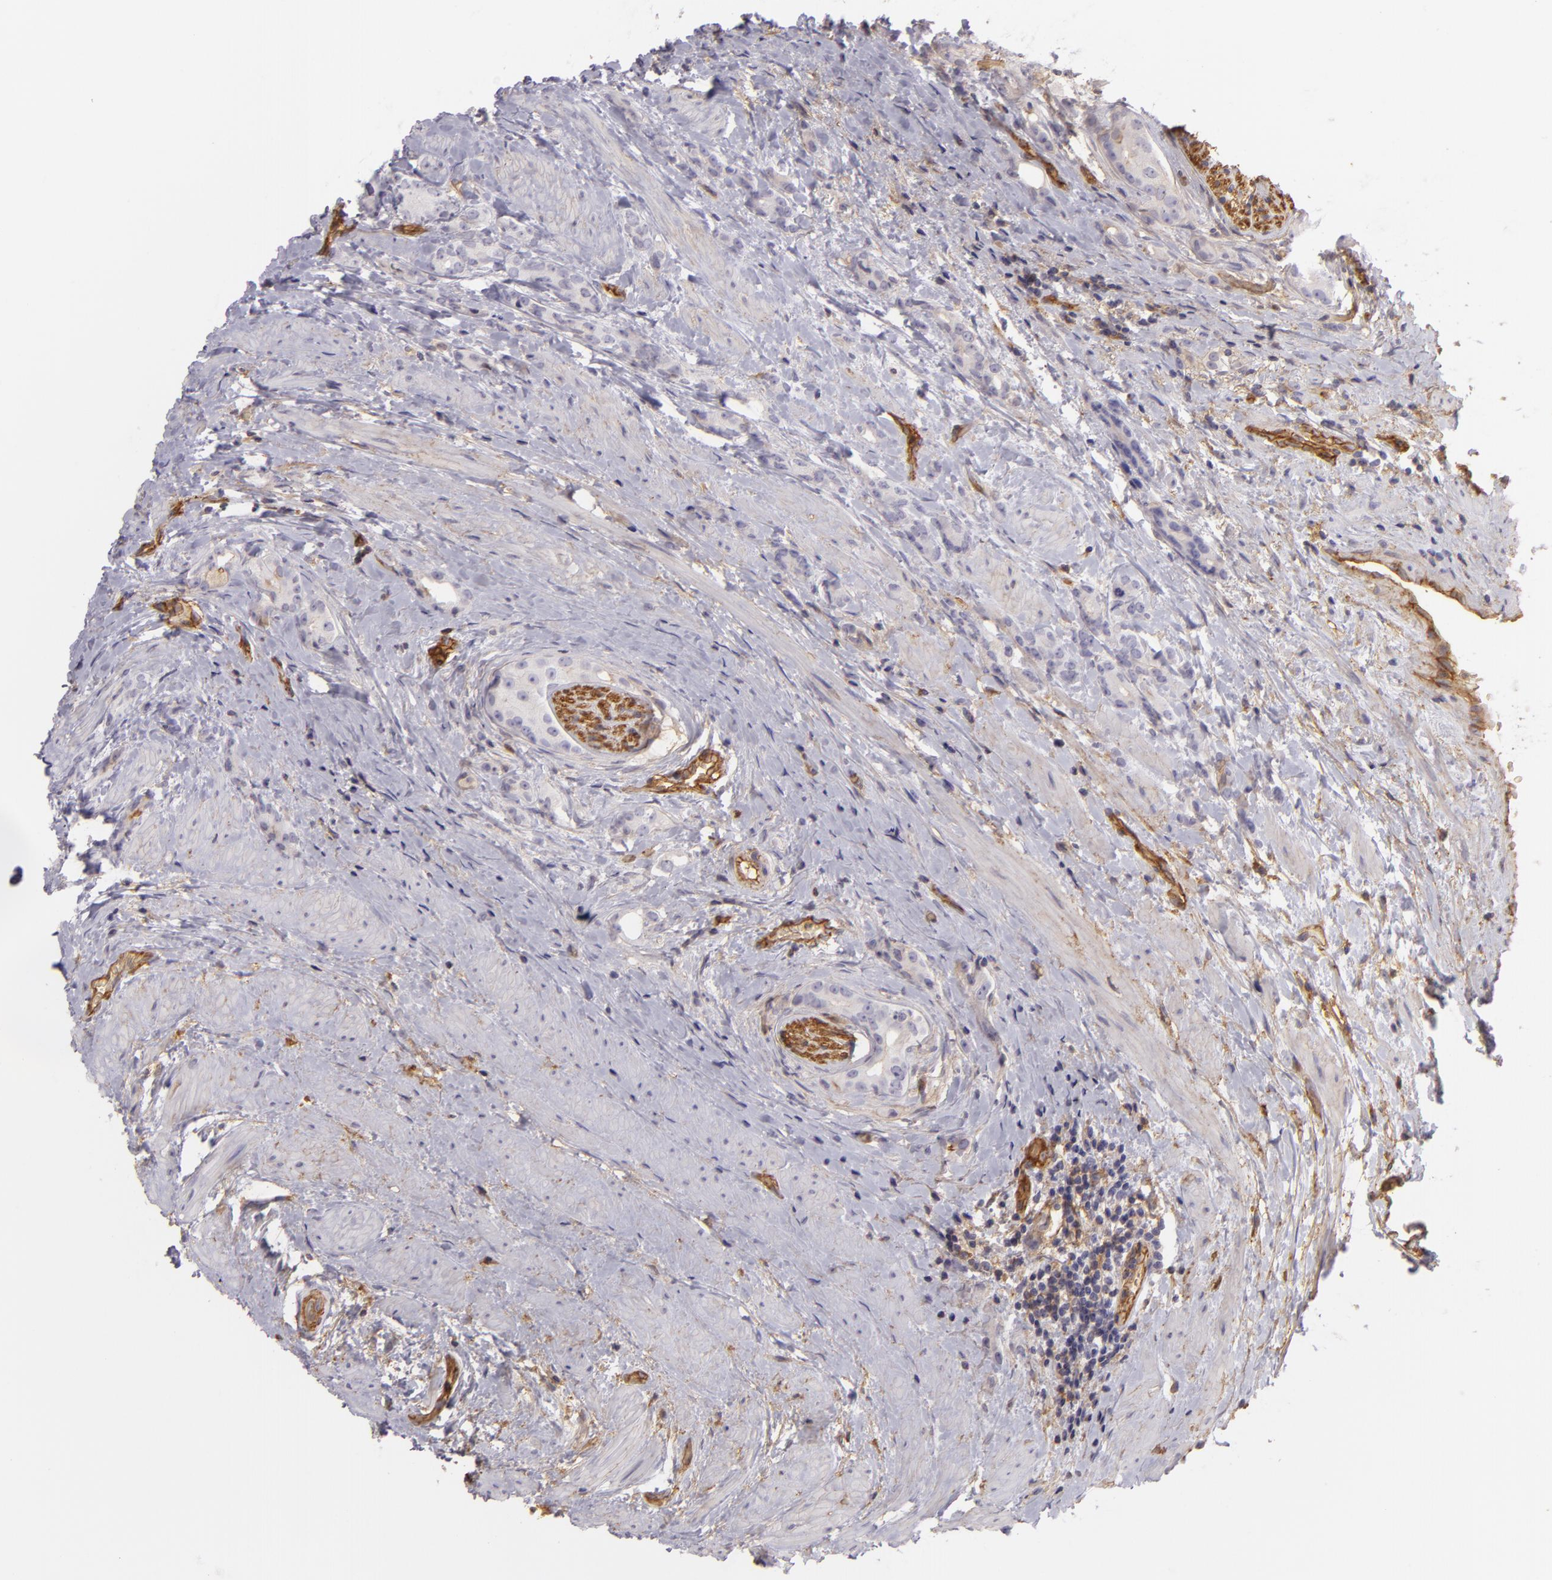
{"staining": {"intensity": "negative", "quantity": "none", "location": "none"}, "tissue": "prostate cancer", "cell_type": "Tumor cells", "image_type": "cancer", "snomed": [{"axis": "morphology", "description": "Adenocarcinoma, Medium grade"}, {"axis": "topography", "description": "Prostate"}], "caption": "Immunohistochemical staining of human prostate cancer demonstrates no significant positivity in tumor cells.", "gene": "CD59", "patient": {"sex": "male", "age": 59}}